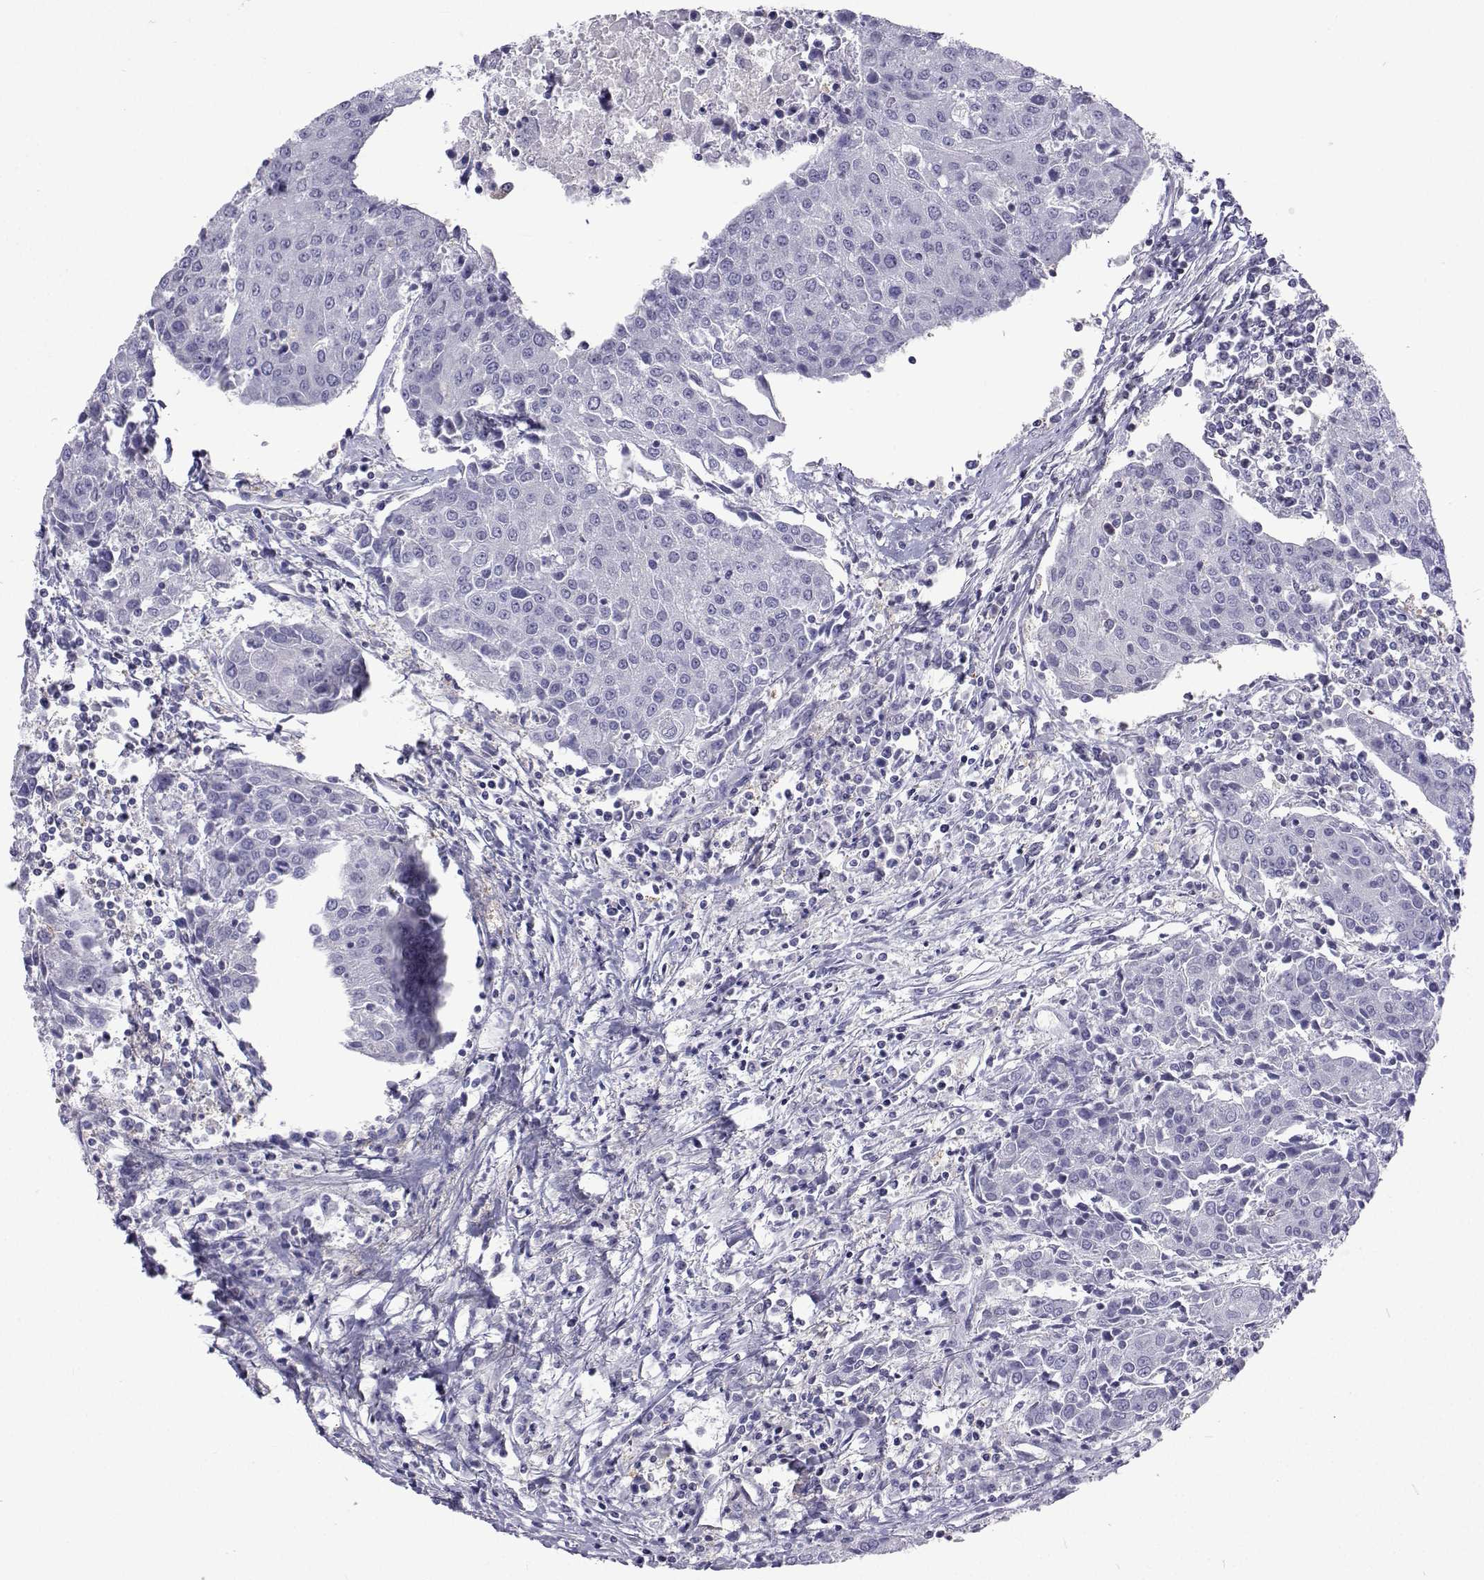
{"staining": {"intensity": "negative", "quantity": "none", "location": "none"}, "tissue": "urothelial cancer", "cell_type": "Tumor cells", "image_type": "cancer", "snomed": [{"axis": "morphology", "description": "Urothelial carcinoma, High grade"}, {"axis": "topography", "description": "Urinary bladder"}], "caption": "Immunohistochemistry (IHC) micrograph of neoplastic tissue: human urothelial carcinoma (high-grade) stained with DAB (3,3'-diaminobenzidine) reveals no significant protein positivity in tumor cells.", "gene": "GALM", "patient": {"sex": "female", "age": 85}}